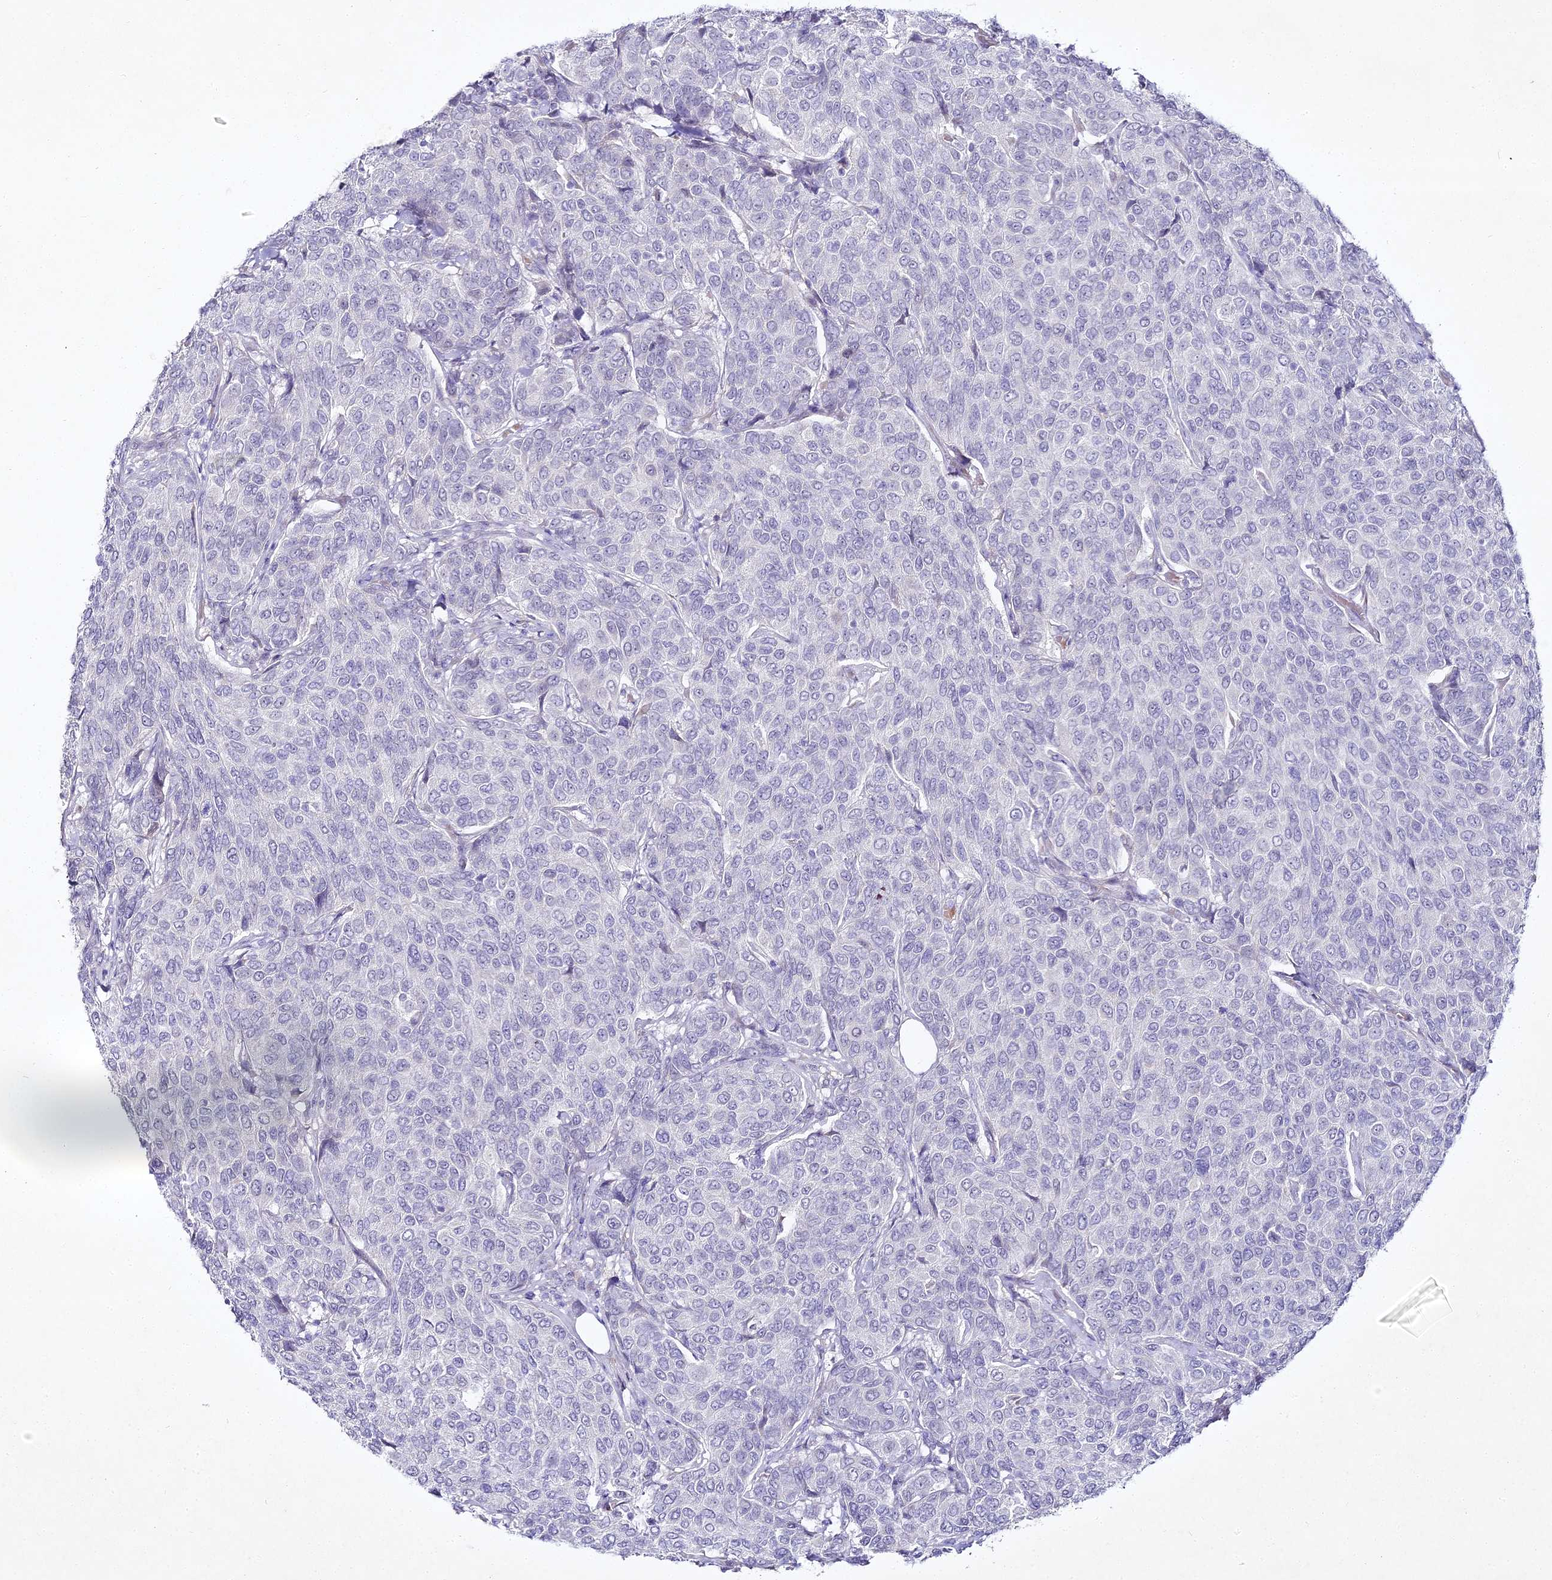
{"staining": {"intensity": "negative", "quantity": "none", "location": "none"}, "tissue": "breast cancer", "cell_type": "Tumor cells", "image_type": "cancer", "snomed": [{"axis": "morphology", "description": "Duct carcinoma"}, {"axis": "topography", "description": "Breast"}], "caption": "Immunohistochemistry (IHC) of human breast invasive ductal carcinoma displays no staining in tumor cells. Brightfield microscopy of IHC stained with DAB (3,3'-diaminobenzidine) (brown) and hematoxylin (blue), captured at high magnification.", "gene": "ALPG", "patient": {"sex": "female", "age": 55}}